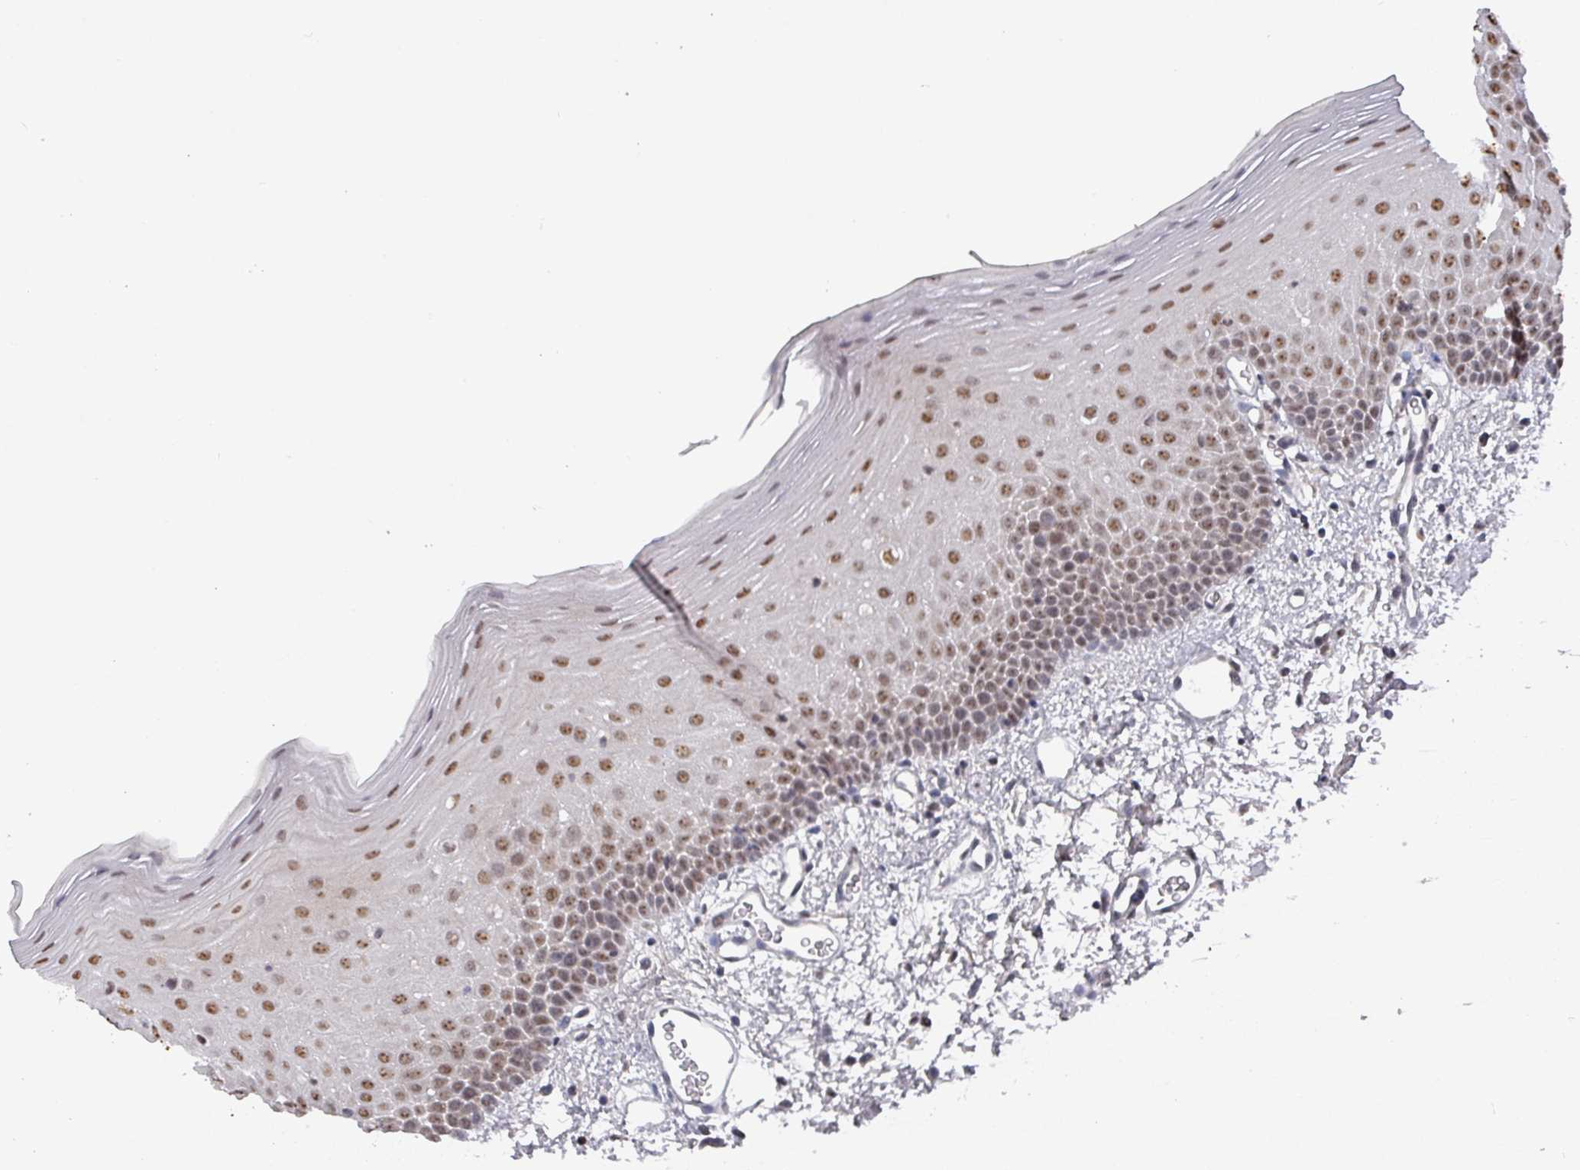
{"staining": {"intensity": "moderate", "quantity": ">75%", "location": "nuclear"}, "tissue": "oral mucosa", "cell_type": "Squamous epithelial cells", "image_type": "normal", "snomed": [{"axis": "morphology", "description": "Normal tissue, NOS"}, {"axis": "topography", "description": "Oral tissue"}], "caption": "Protein analysis of benign oral mucosa demonstrates moderate nuclear staining in about >75% of squamous epithelial cells. Nuclei are stained in blue.", "gene": "ZNF654", "patient": {"sex": "female", "age": 70}}